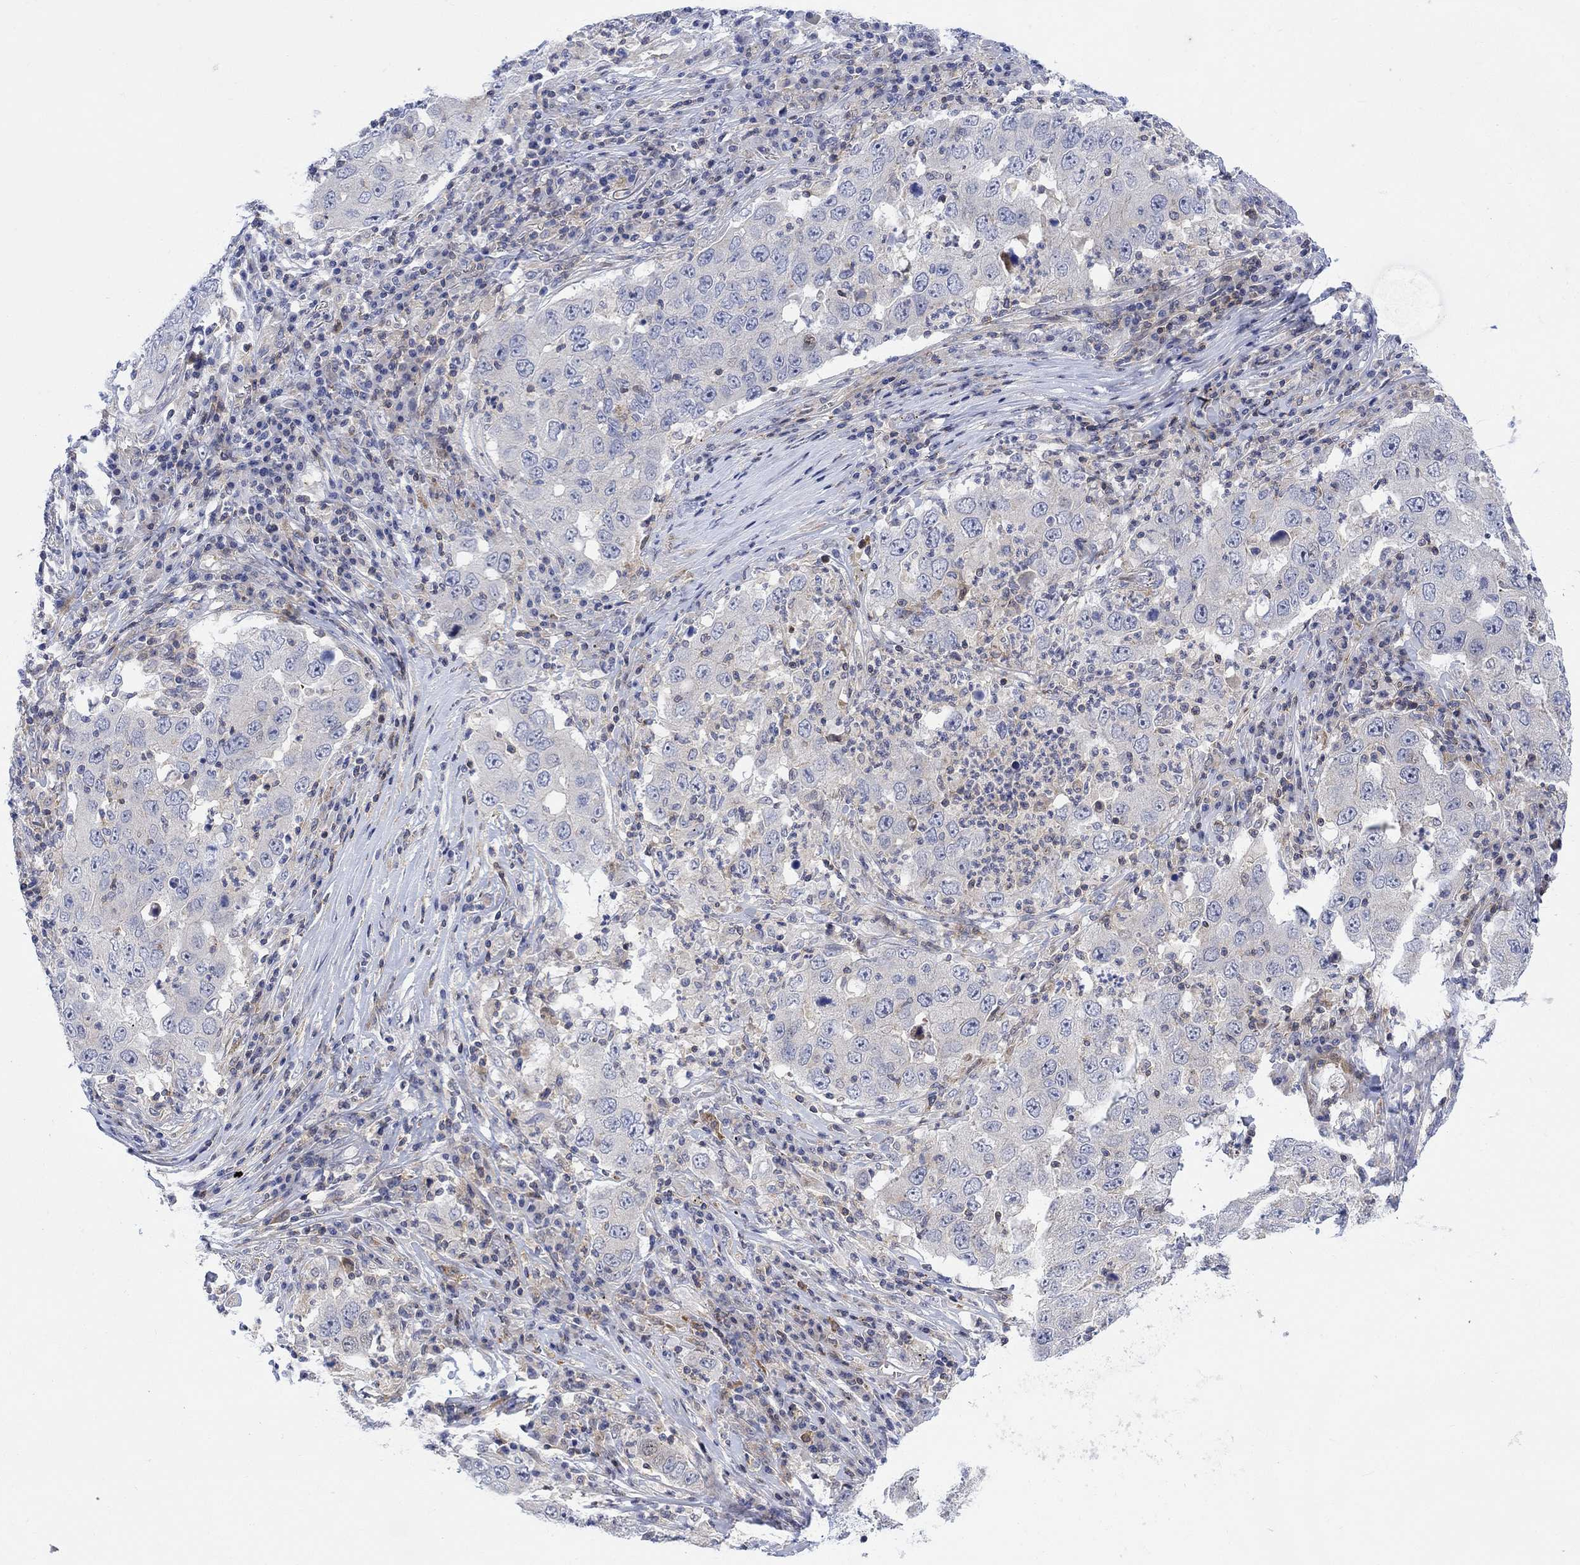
{"staining": {"intensity": "negative", "quantity": "none", "location": "none"}, "tissue": "lung cancer", "cell_type": "Tumor cells", "image_type": "cancer", "snomed": [{"axis": "morphology", "description": "Adenocarcinoma, NOS"}, {"axis": "topography", "description": "Lung"}], "caption": "IHC of lung cancer shows no positivity in tumor cells.", "gene": "ARSK", "patient": {"sex": "male", "age": 73}}